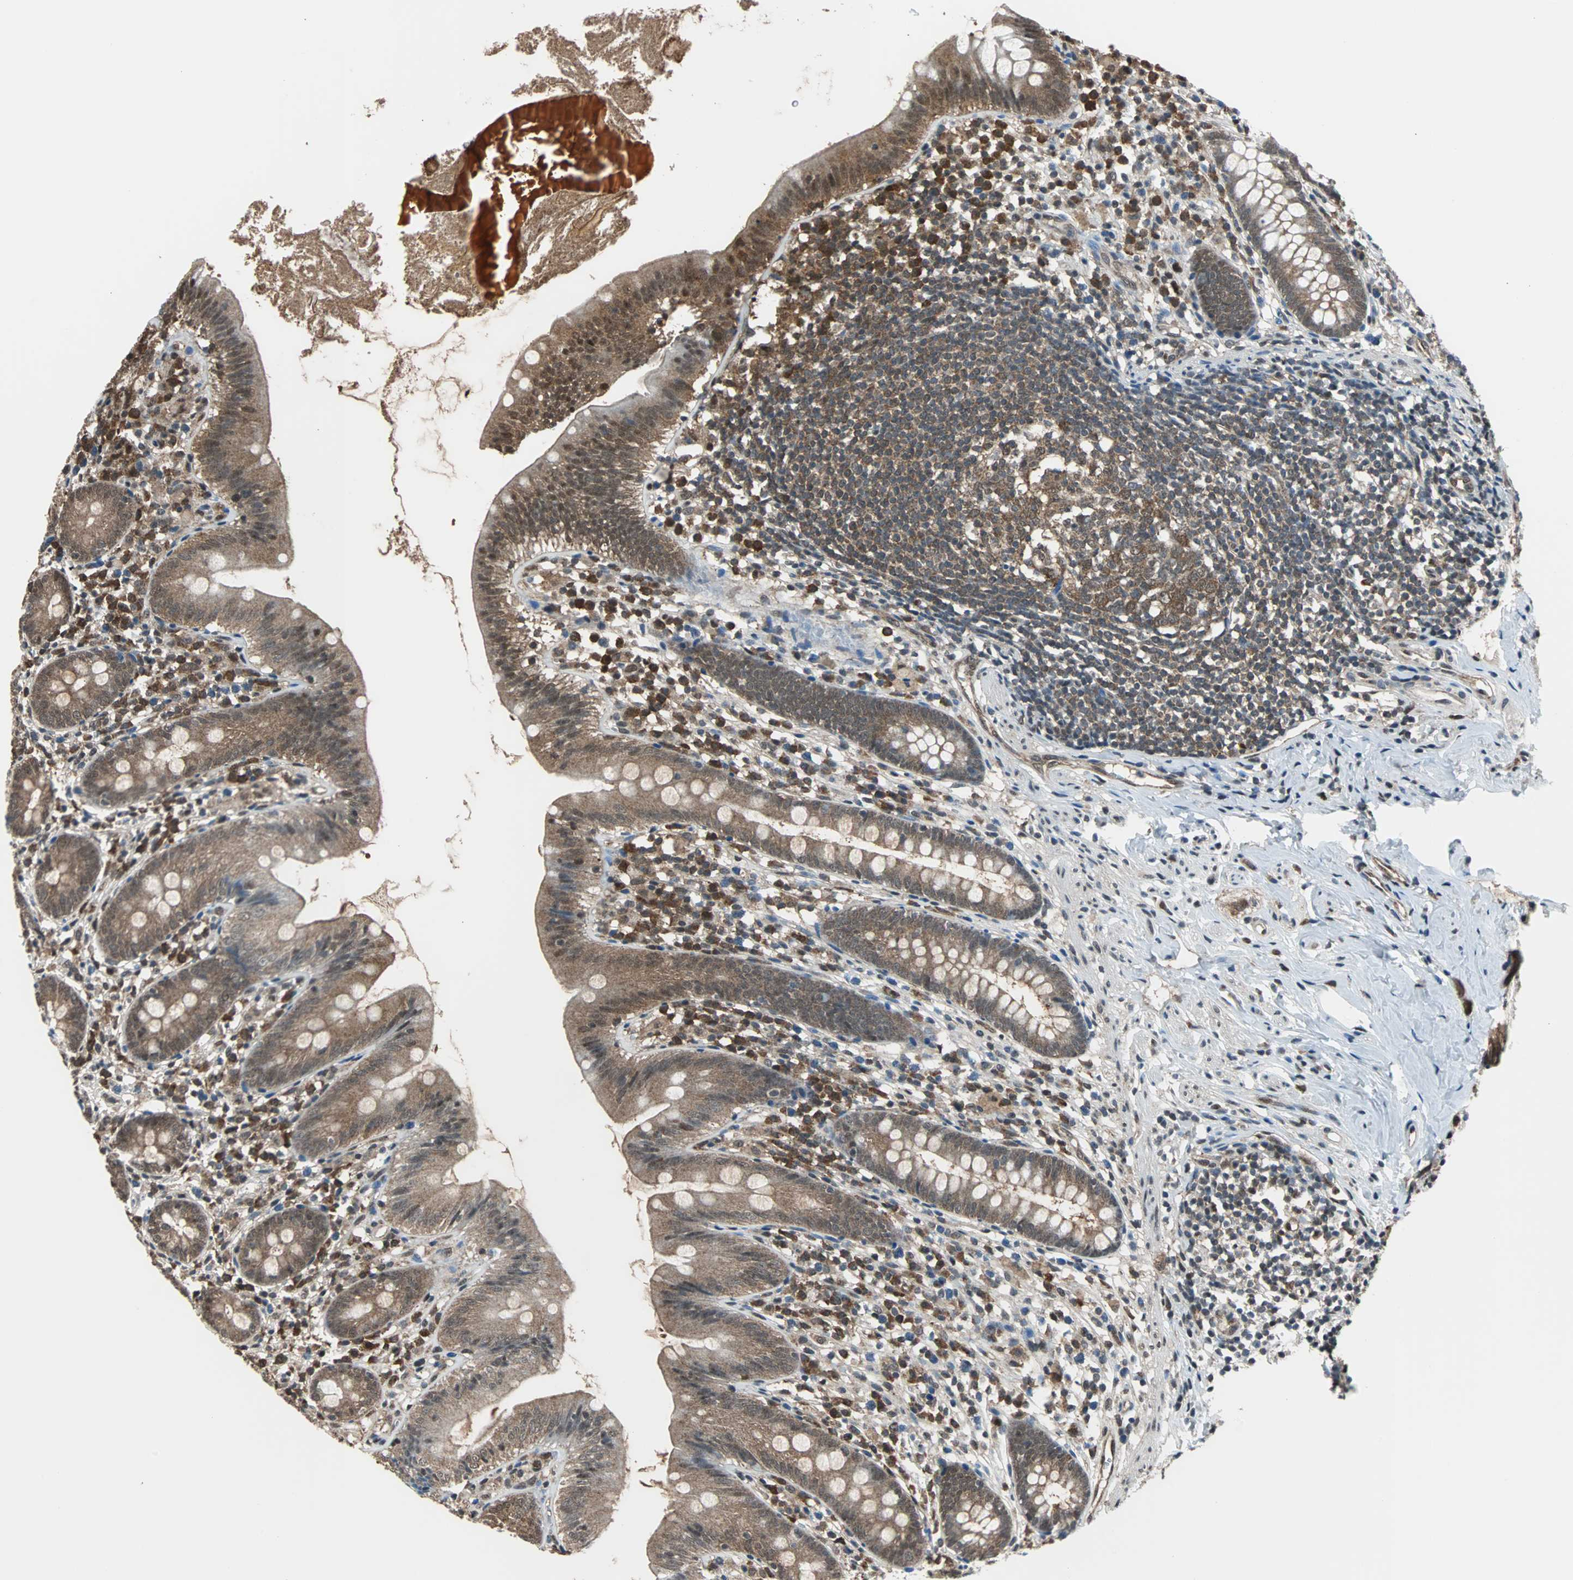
{"staining": {"intensity": "moderate", "quantity": "25%-75%", "location": "cytoplasmic/membranous,nuclear"}, "tissue": "appendix", "cell_type": "Glandular cells", "image_type": "normal", "snomed": [{"axis": "morphology", "description": "Normal tissue, NOS"}, {"axis": "topography", "description": "Appendix"}], "caption": "Moderate cytoplasmic/membranous,nuclear expression is seen in approximately 25%-75% of glandular cells in unremarkable appendix.", "gene": "VCP", "patient": {"sex": "male", "age": 52}}